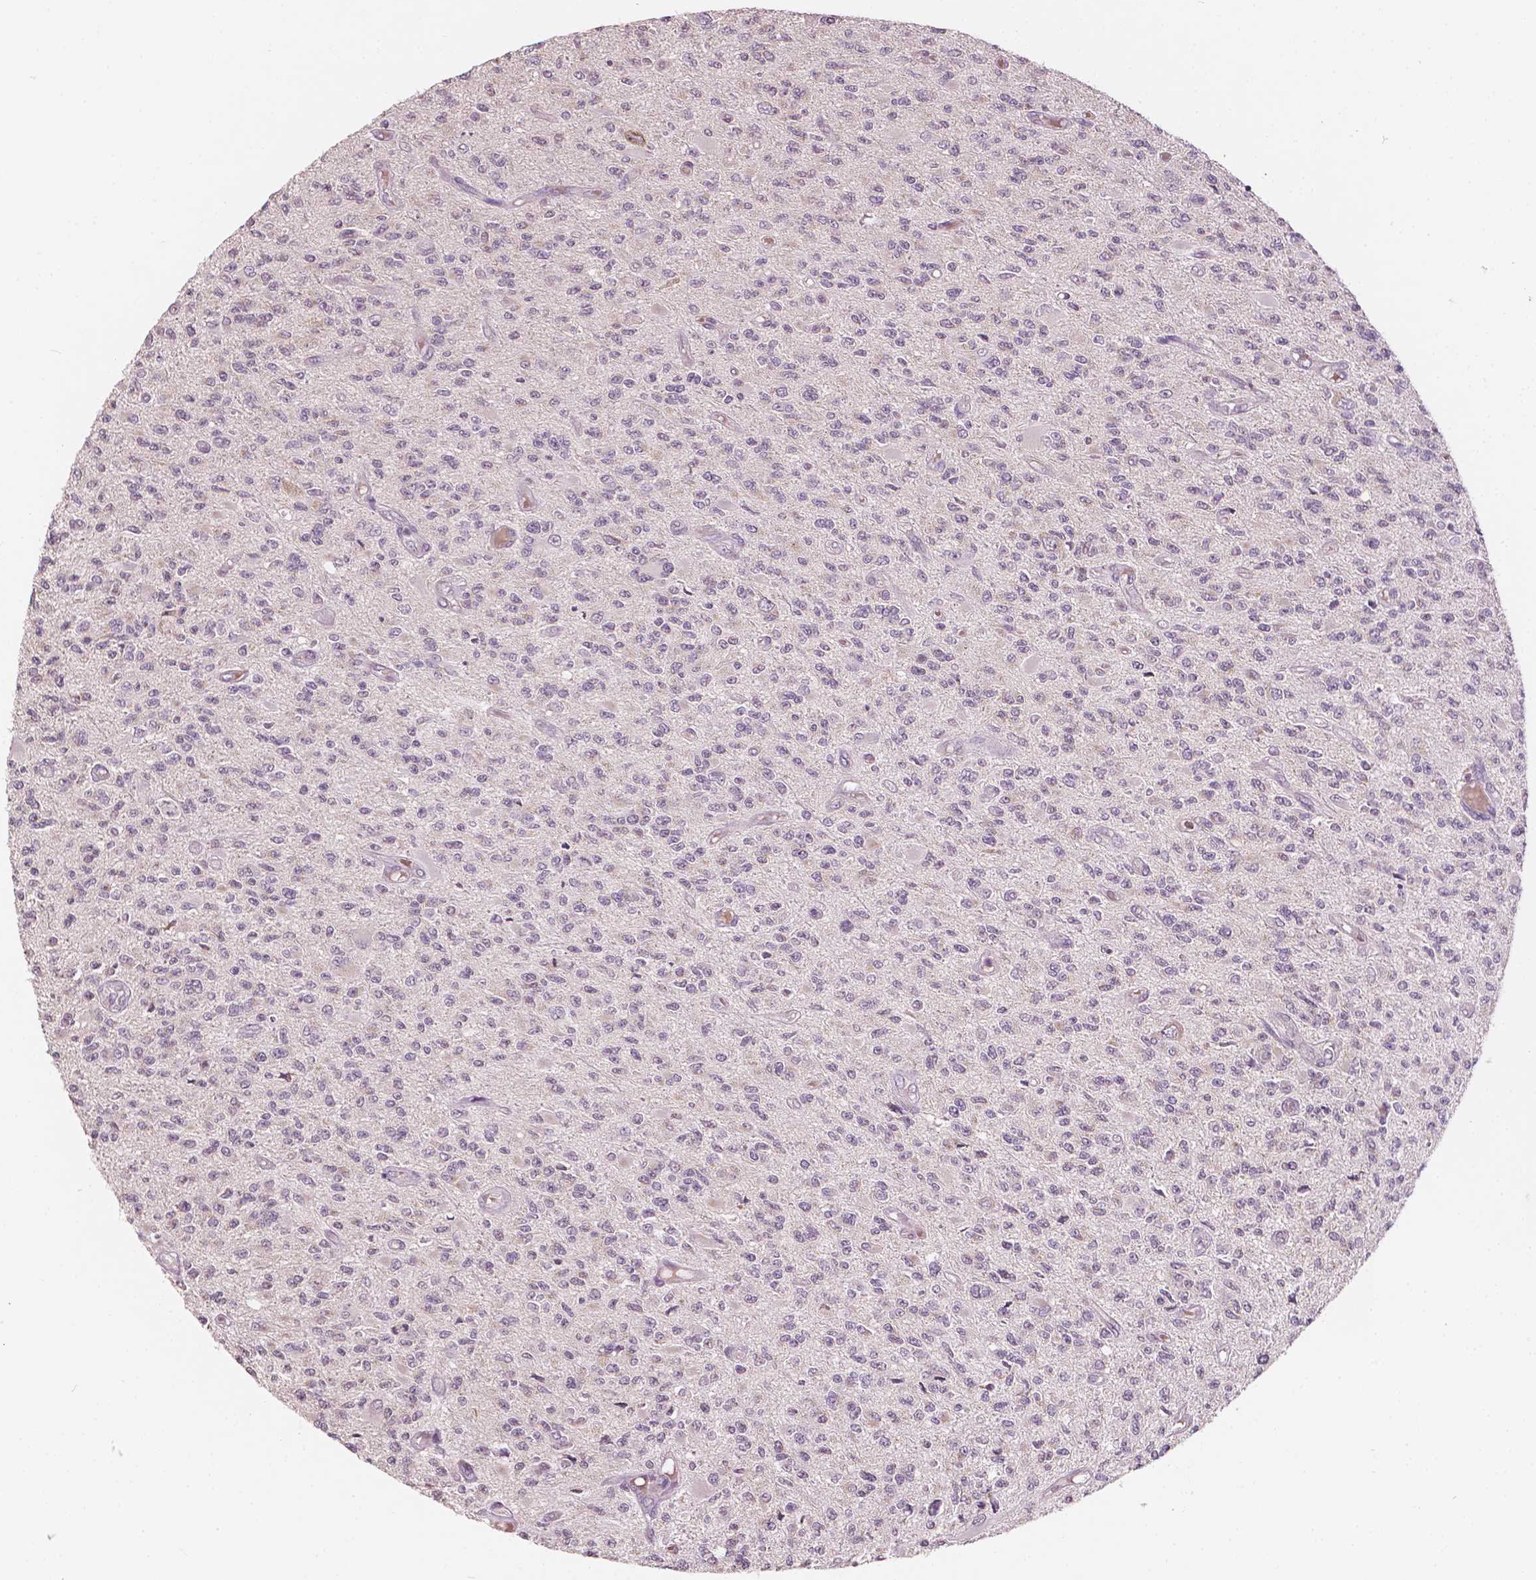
{"staining": {"intensity": "negative", "quantity": "none", "location": "none"}, "tissue": "glioma", "cell_type": "Tumor cells", "image_type": "cancer", "snomed": [{"axis": "morphology", "description": "Glioma, malignant, High grade"}, {"axis": "topography", "description": "Brain"}], "caption": "Histopathology image shows no protein positivity in tumor cells of malignant glioma (high-grade) tissue. (DAB immunohistochemistry visualized using brightfield microscopy, high magnification).", "gene": "NOS1AP", "patient": {"sex": "female", "age": 63}}